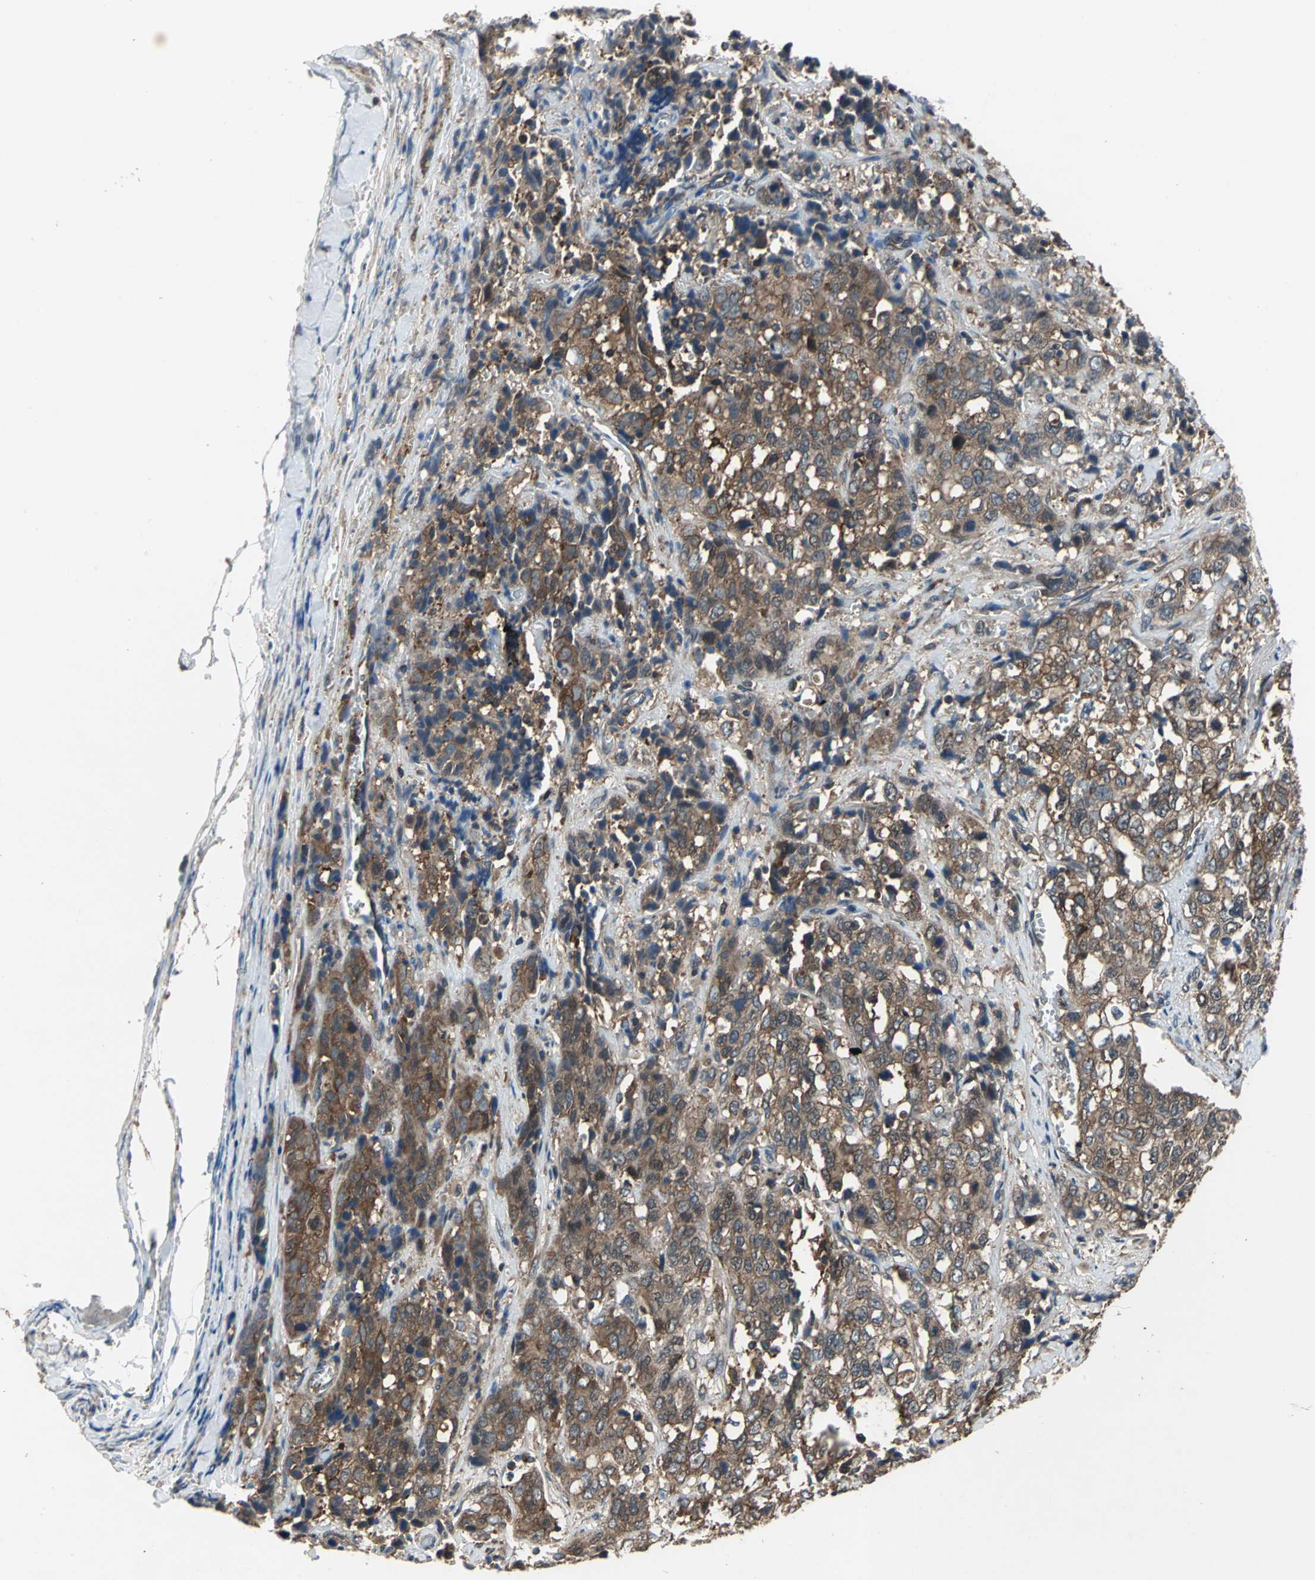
{"staining": {"intensity": "strong", "quantity": ">75%", "location": "cytoplasmic/membranous"}, "tissue": "stomach cancer", "cell_type": "Tumor cells", "image_type": "cancer", "snomed": [{"axis": "morphology", "description": "Adenocarcinoma, NOS"}, {"axis": "topography", "description": "Stomach"}], "caption": "Immunohistochemistry (IHC) staining of stomach cancer (adenocarcinoma), which demonstrates high levels of strong cytoplasmic/membranous positivity in approximately >75% of tumor cells indicating strong cytoplasmic/membranous protein positivity. The staining was performed using DAB (3,3'-diaminobenzidine) (brown) for protein detection and nuclei were counterstained in hematoxylin (blue).", "gene": "CAPN1", "patient": {"sex": "male", "age": 48}}